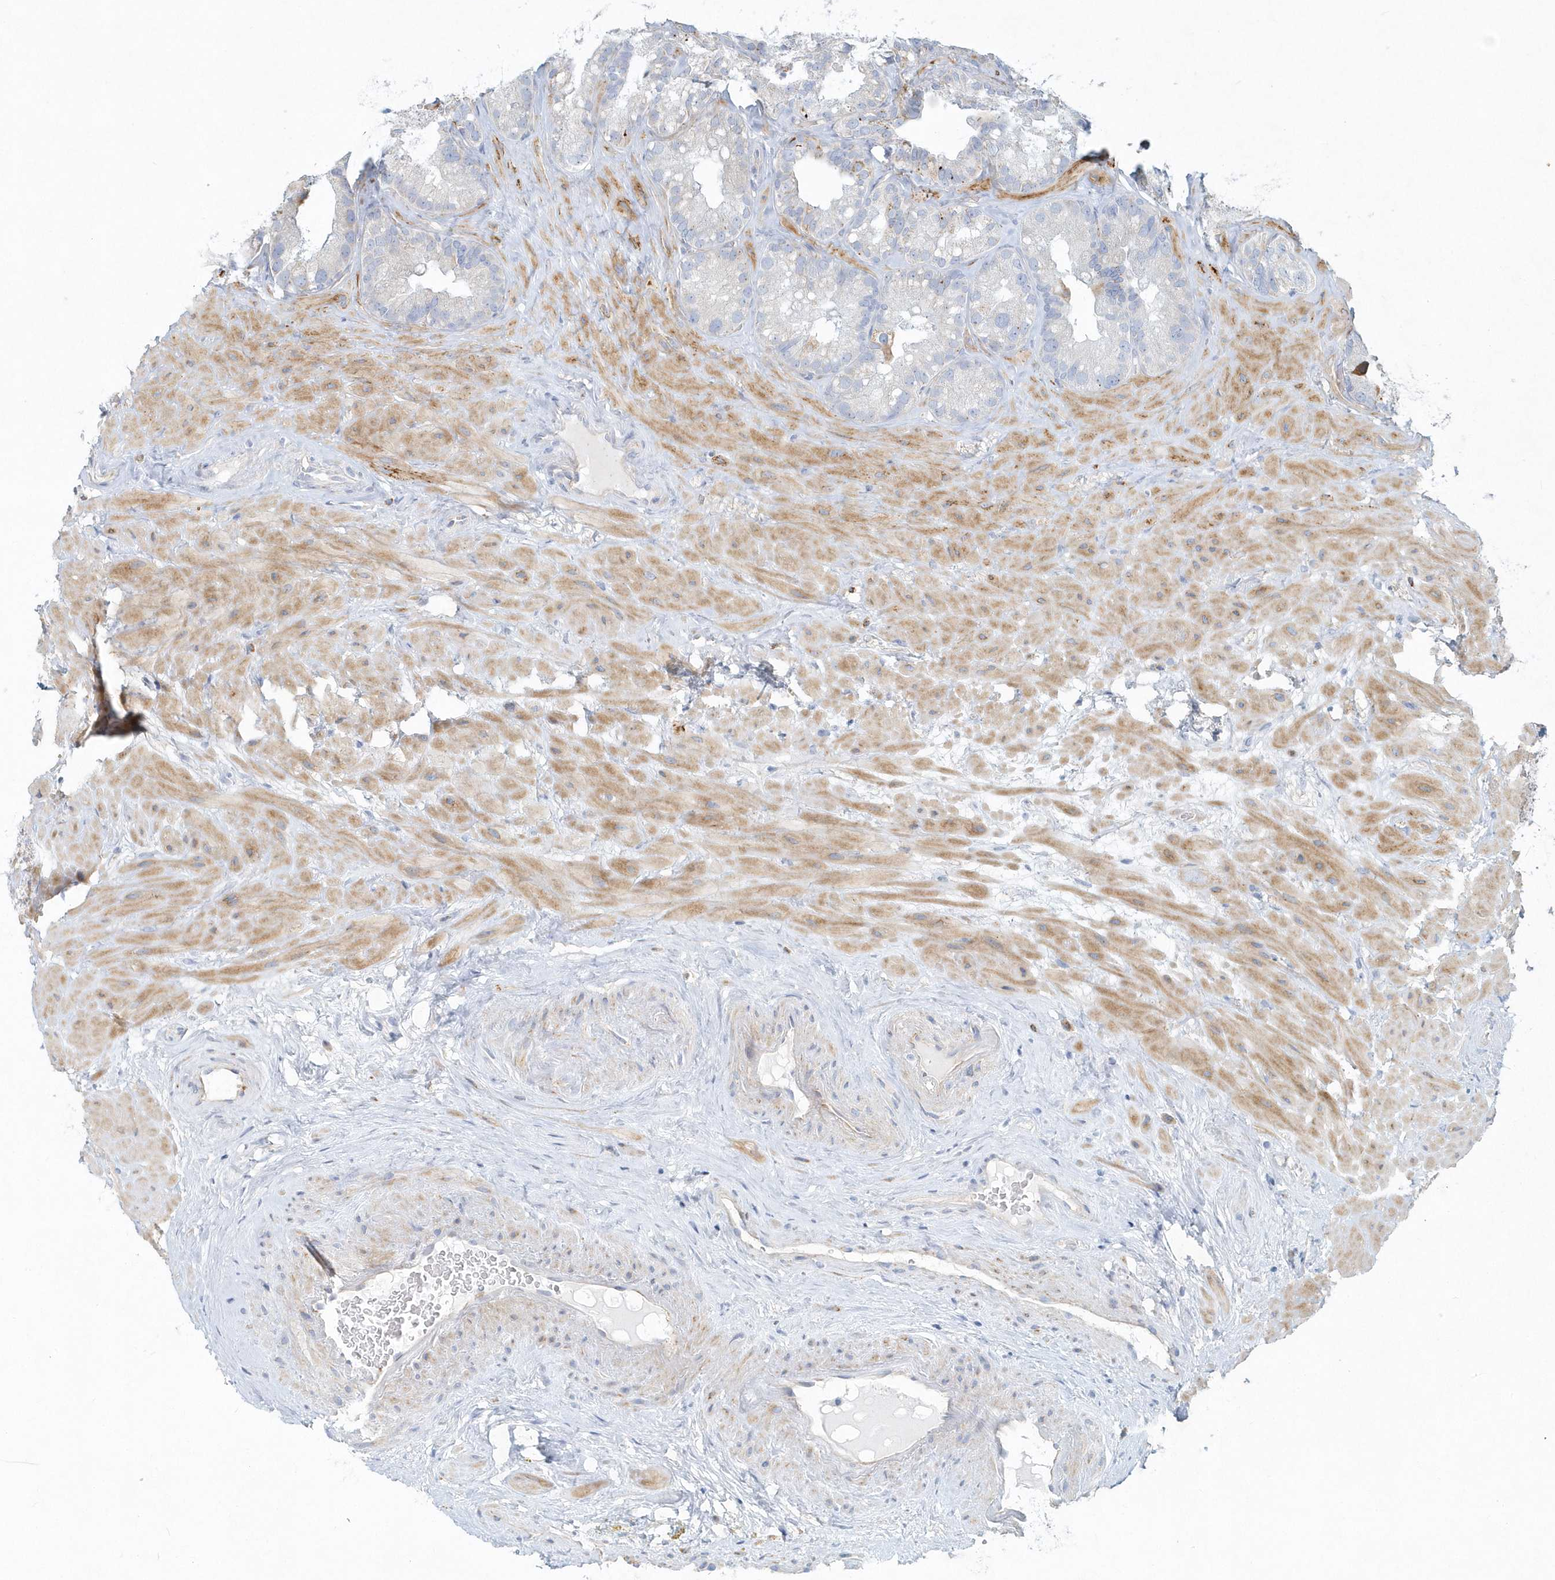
{"staining": {"intensity": "negative", "quantity": "none", "location": "none"}, "tissue": "seminal vesicle", "cell_type": "Glandular cells", "image_type": "normal", "snomed": [{"axis": "morphology", "description": "Normal tissue, NOS"}, {"axis": "topography", "description": "Prostate"}, {"axis": "topography", "description": "Seminal veicle"}], "caption": "Micrograph shows no protein staining in glandular cells of normal seminal vesicle. (DAB (3,3'-diaminobenzidine) immunohistochemistry (IHC) visualized using brightfield microscopy, high magnification).", "gene": "DNAH1", "patient": {"sex": "male", "age": 68}}